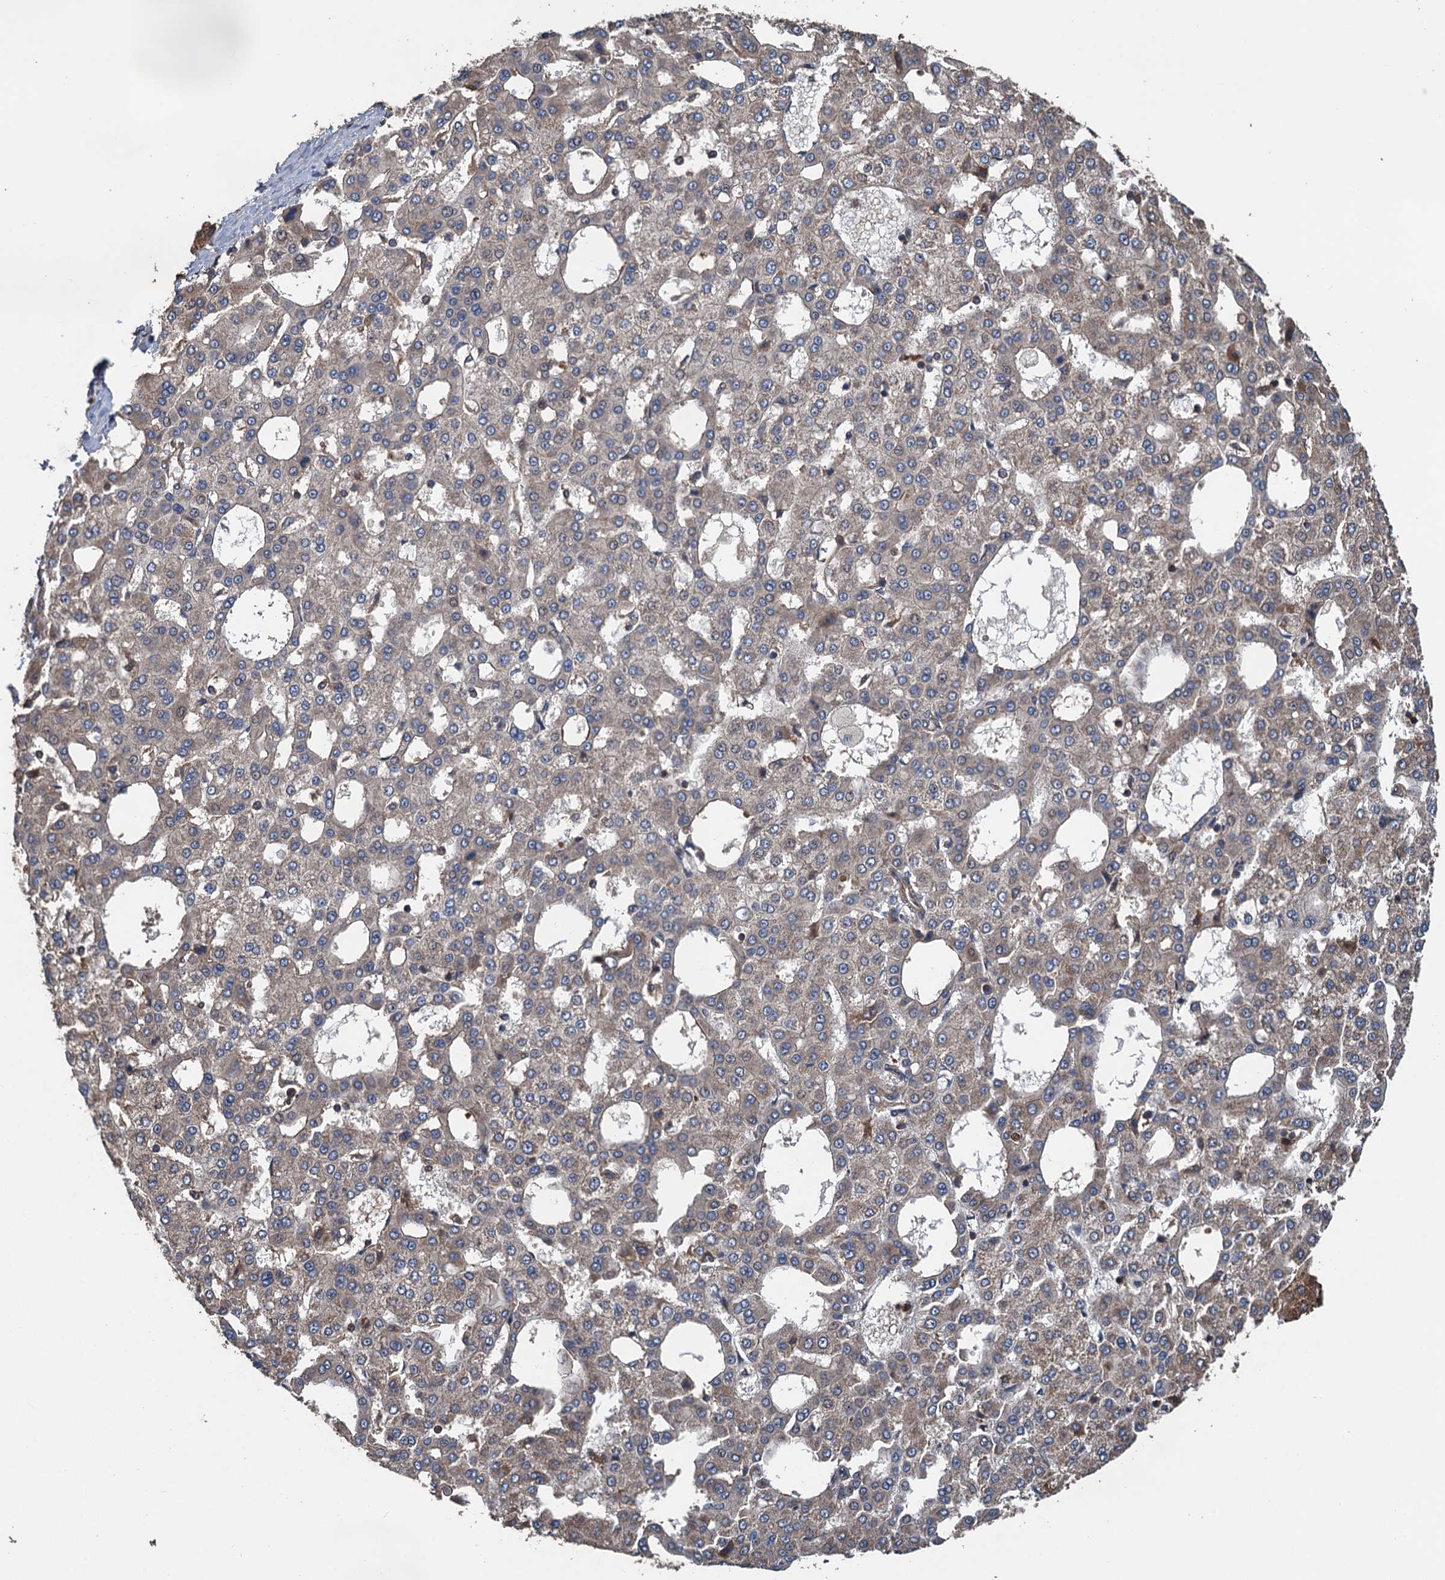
{"staining": {"intensity": "weak", "quantity": "<25%", "location": "cytoplasmic/membranous"}, "tissue": "liver cancer", "cell_type": "Tumor cells", "image_type": "cancer", "snomed": [{"axis": "morphology", "description": "Carcinoma, Hepatocellular, NOS"}, {"axis": "topography", "description": "Liver"}], "caption": "Liver cancer was stained to show a protein in brown. There is no significant staining in tumor cells. The staining was performed using DAB to visualize the protein expression in brown, while the nuclei were stained in blue with hematoxylin (Magnification: 20x).", "gene": "PPP4R1", "patient": {"sex": "male", "age": 47}}